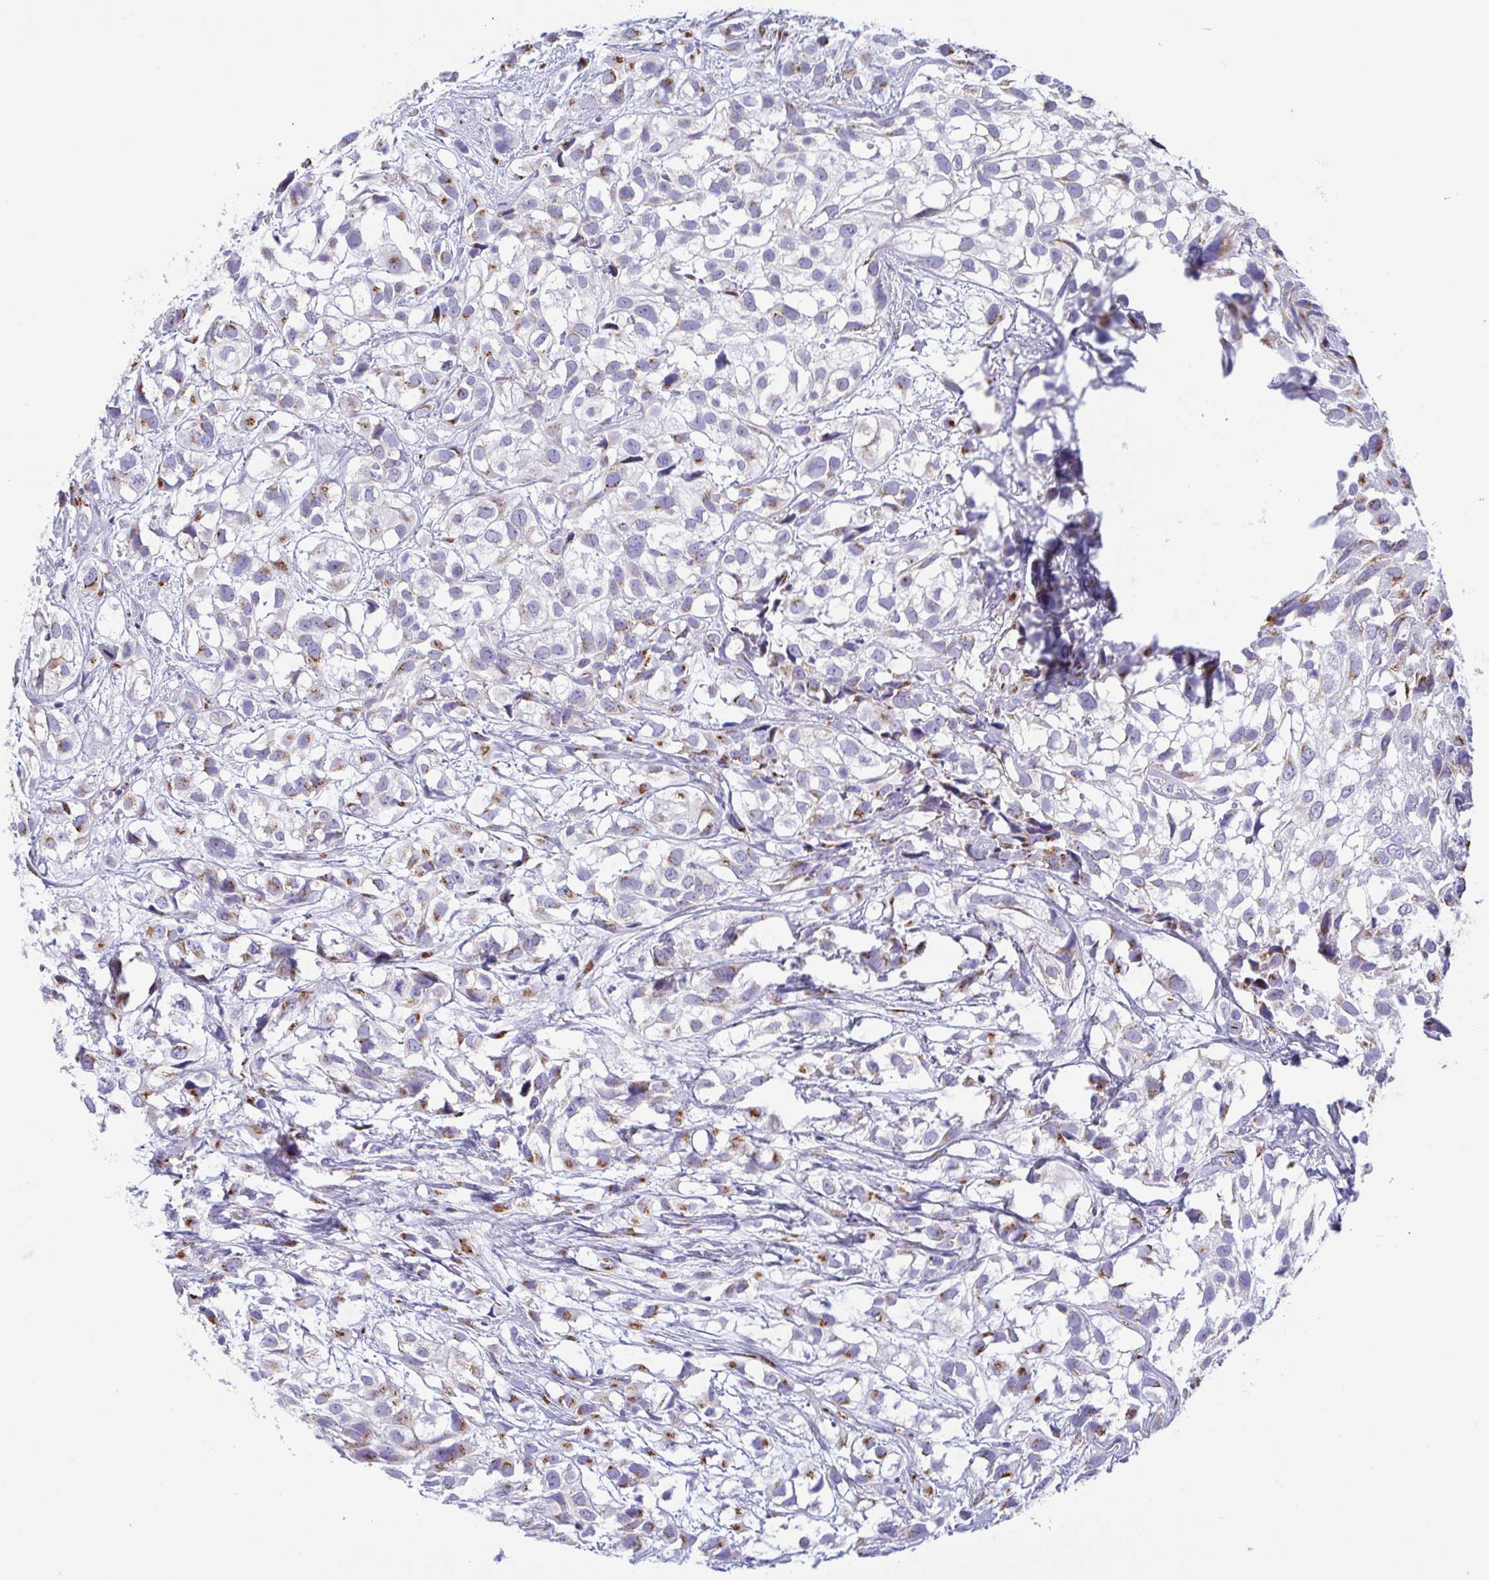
{"staining": {"intensity": "moderate", "quantity": "25%-75%", "location": "cytoplasmic/membranous"}, "tissue": "urothelial cancer", "cell_type": "Tumor cells", "image_type": "cancer", "snomed": [{"axis": "morphology", "description": "Urothelial carcinoma, High grade"}, {"axis": "topography", "description": "Urinary bladder"}], "caption": "Immunohistochemical staining of human urothelial carcinoma (high-grade) demonstrates medium levels of moderate cytoplasmic/membranous positivity in about 25%-75% of tumor cells. (DAB (3,3'-diaminobenzidine) IHC with brightfield microscopy, high magnification).", "gene": "SULT1B1", "patient": {"sex": "male", "age": 56}}